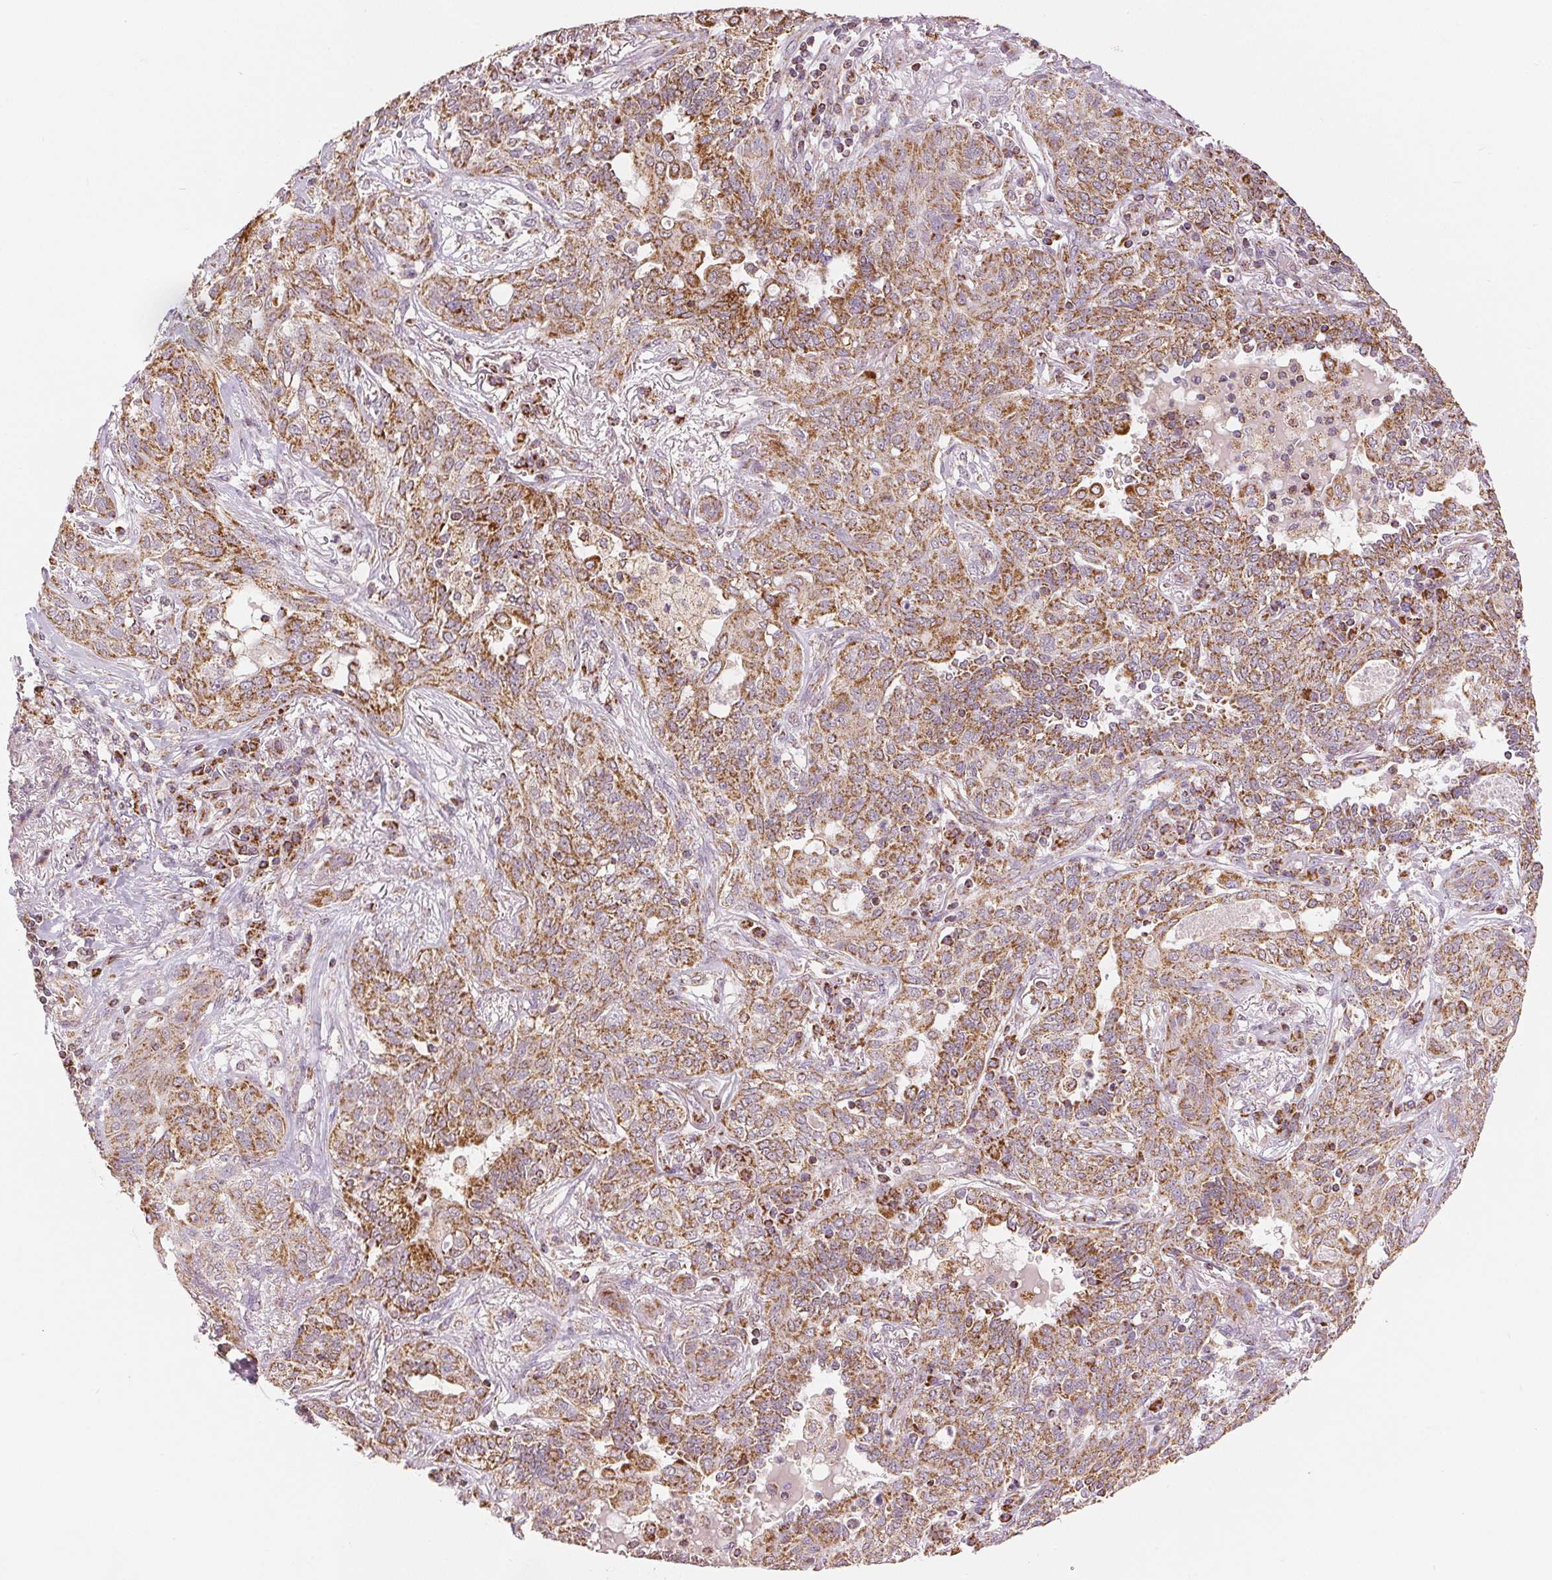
{"staining": {"intensity": "strong", "quantity": ">75%", "location": "cytoplasmic/membranous"}, "tissue": "lung cancer", "cell_type": "Tumor cells", "image_type": "cancer", "snomed": [{"axis": "morphology", "description": "Squamous cell carcinoma, NOS"}, {"axis": "topography", "description": "Lung"}], "caption": "About >75% of tumor cells in human squamous cell carcinoma (lung) reveal strong cytoplasmic/membranous protein staining as visualized by brown immunohistochemical staining.", "gene": "SDHB", "patient": {"sex": "female", "age": 70}}